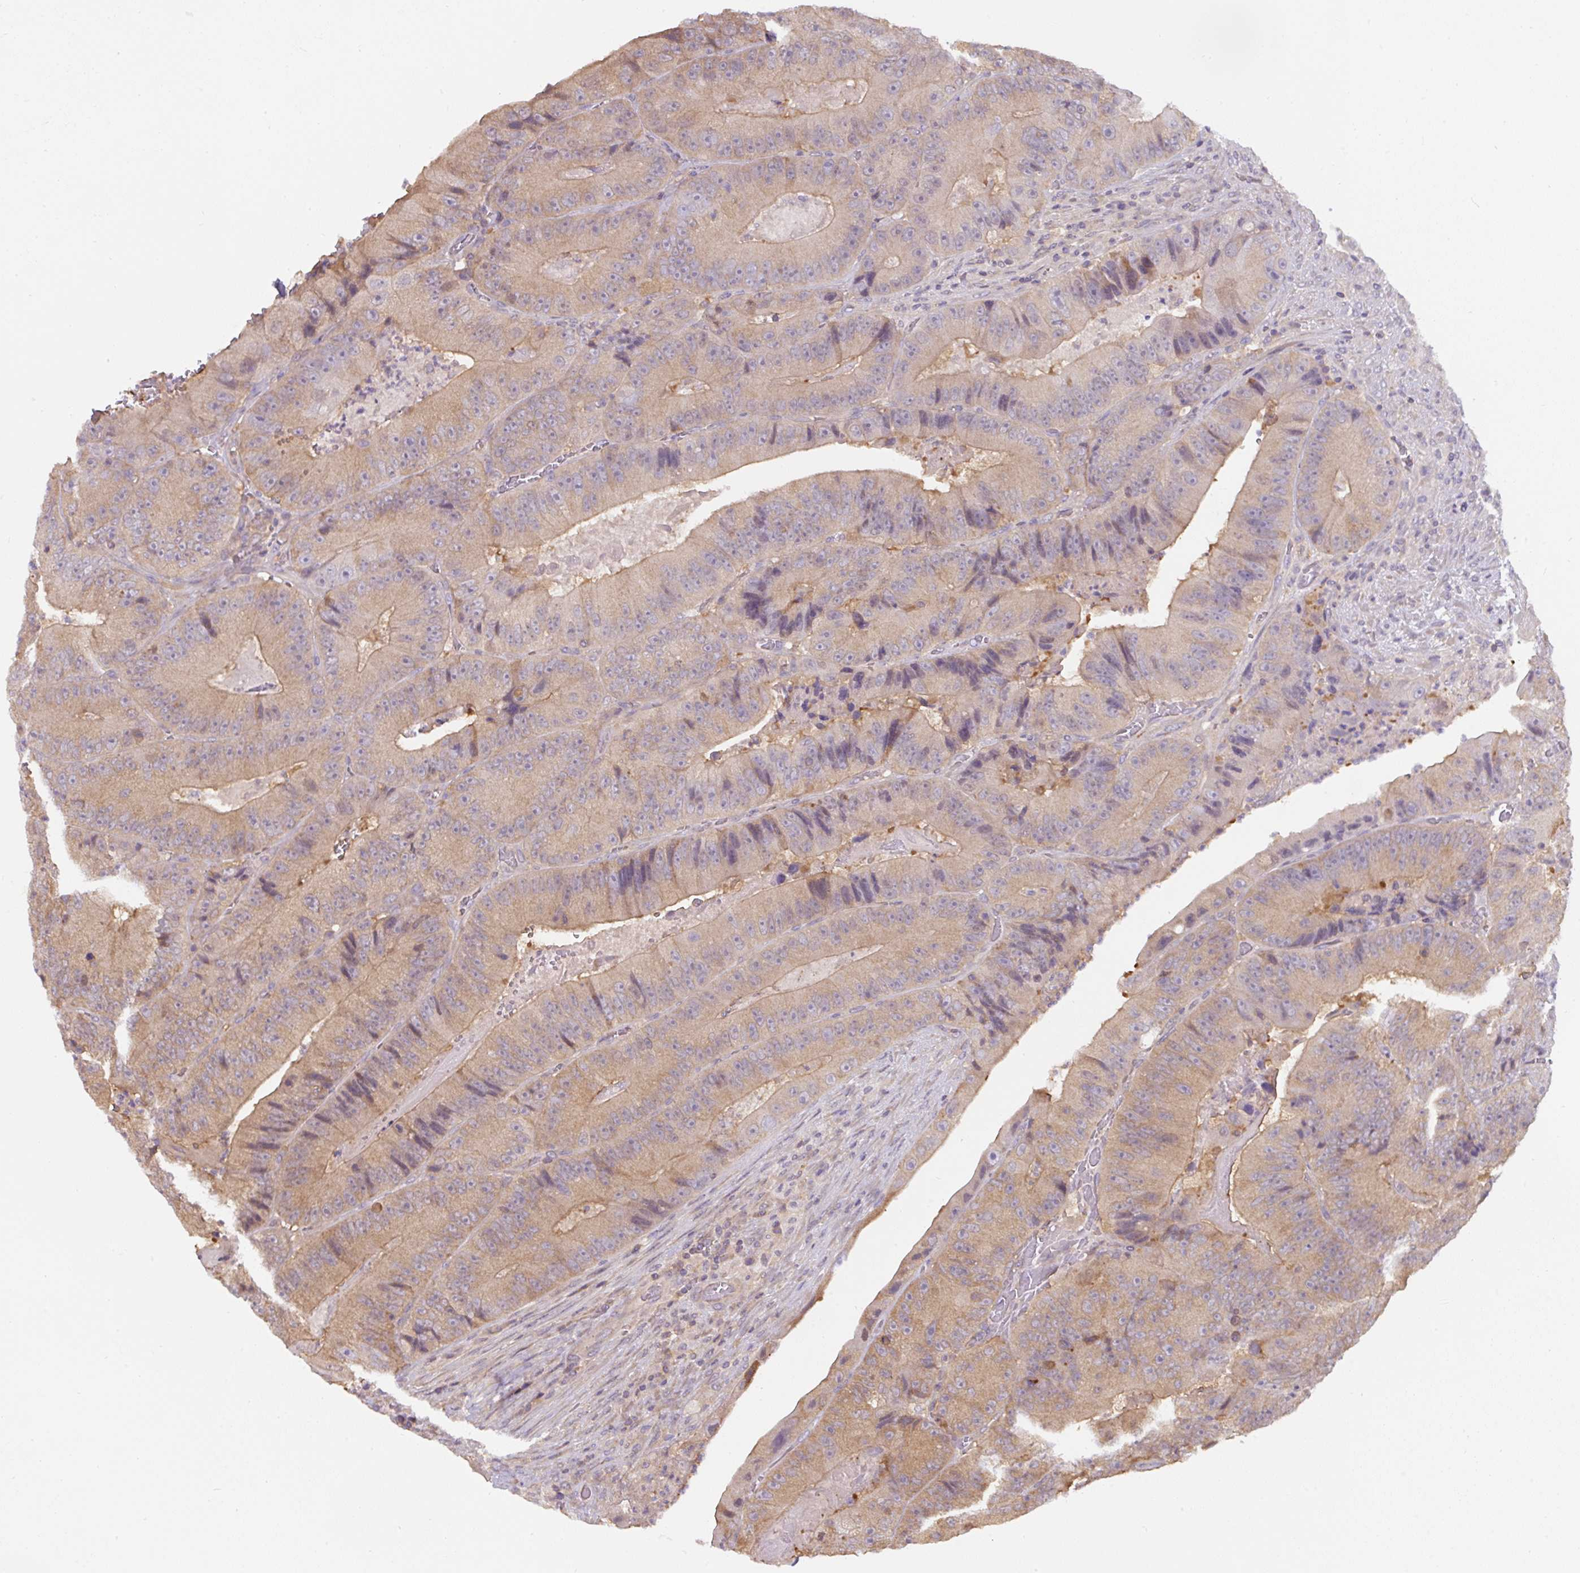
{"staining": {"intensity": "moderate", "quantity": "25%-75%", "location": "cytoplasmic/membranous"}, "tissue": "colorectal cancer", "cell_type": "Tumor cells", "image_type": "cancer", "snomed": [{"axis": "morphology", "description": "Adenocarcinoma, NOS"}, {"axis": "topography", "description": "Colon"}], "caption": "An image showing moderate cytoplasmic/membranous expression in approximately 25%-75% of tumor cells in colorectal cancer, as visualized by brown immunohistochemical staining.", "gene": "ST13", "patient": {"sex": "female", "age": 86}}